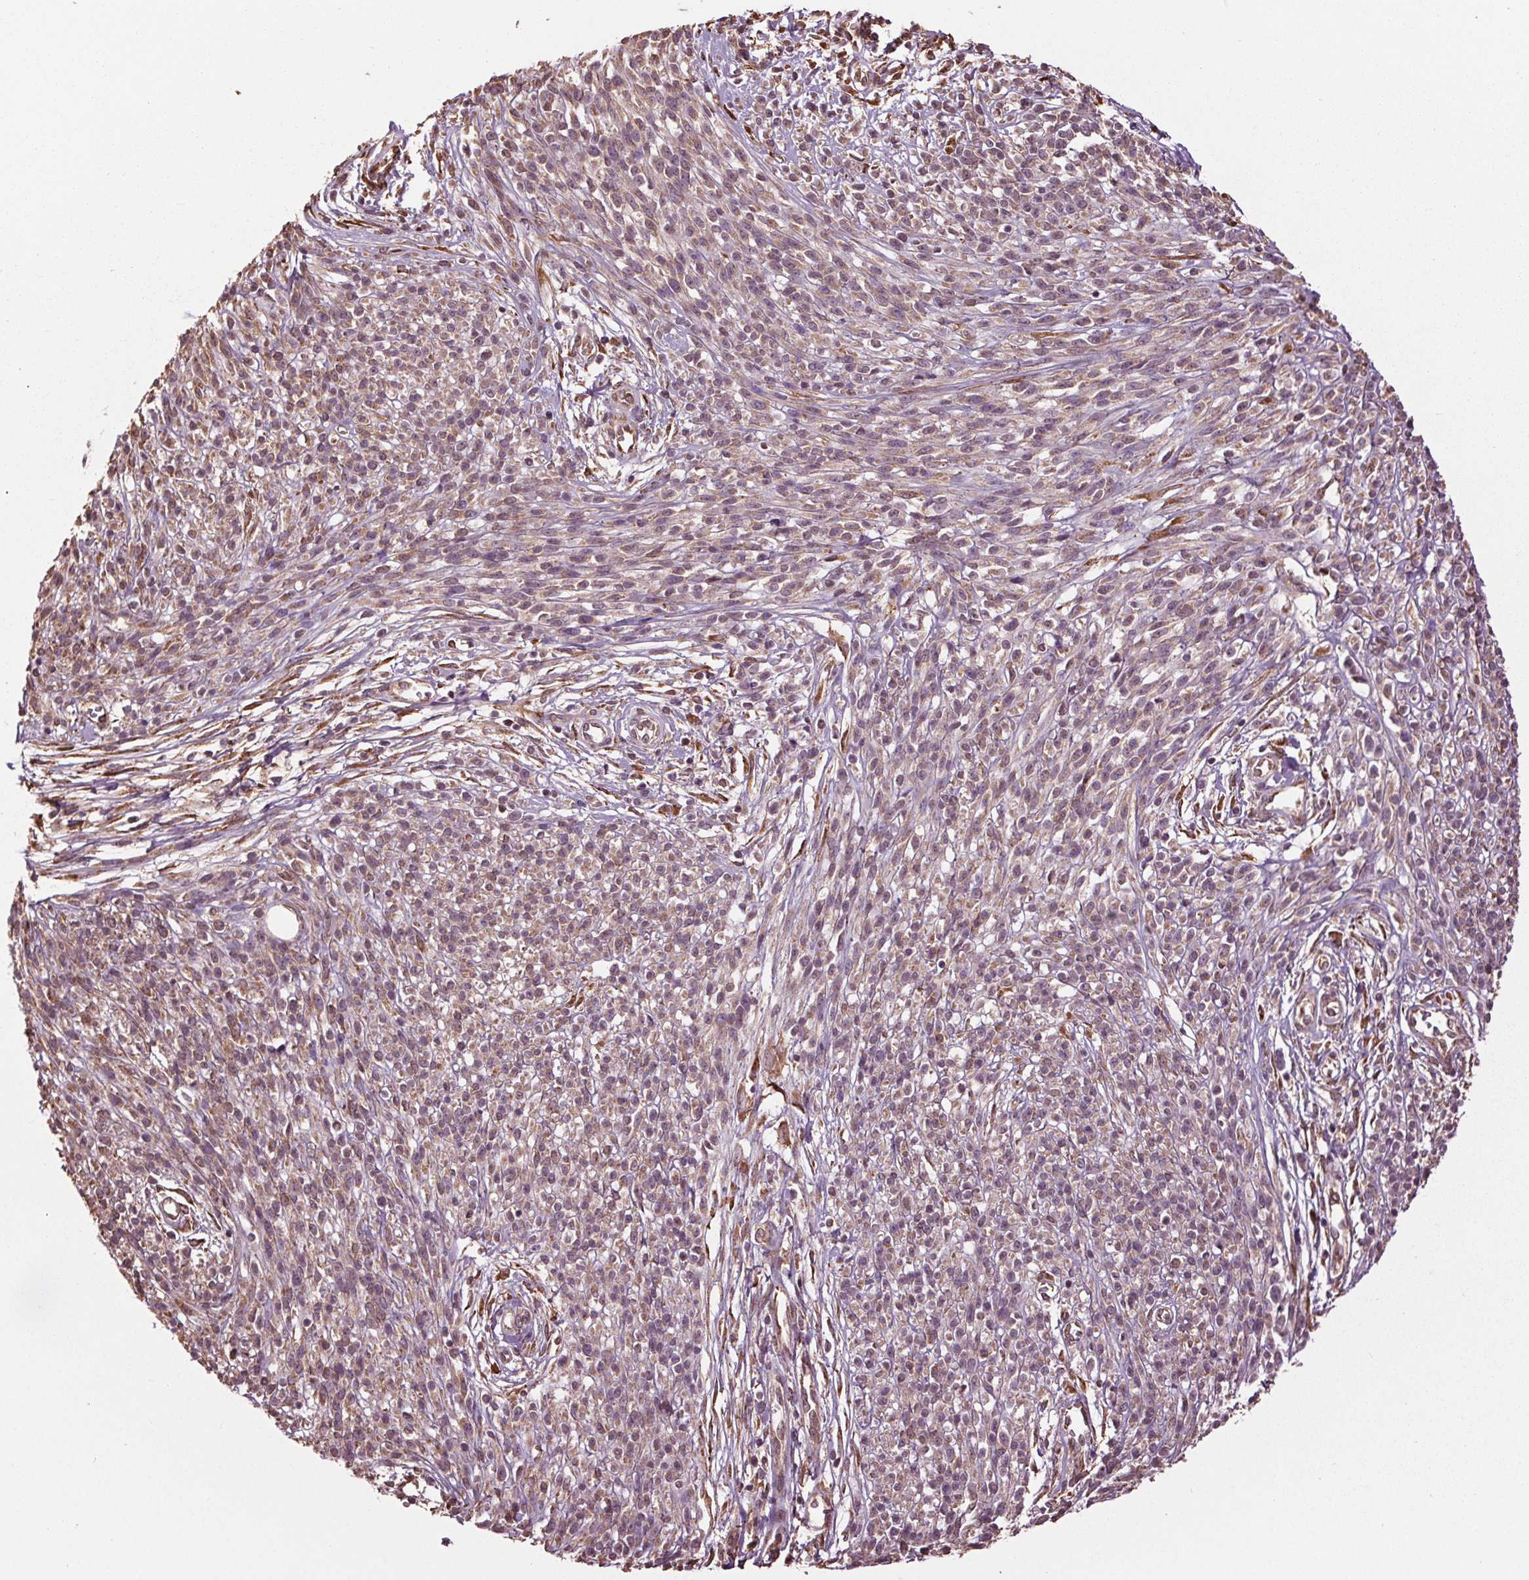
{"staining": {"intensity": "weak", "quantity": "25%-75%", "location": "cytoplasmic/membranous"}, "tissue": "melanoma", "cell_type": "Tumor cells", "image_type": "cancer", "snomed": [{"axis": "morphology", "description": "Malignant melanoma, NOS"}, {"axis": "topography", "description": "Skin"}, {"axis": "topography", "description": "Skin of trunk"}], "caption": "Malignant melanoma stained with DAB (3,3'-diaminobenzidine) IHC shows low levels of weak cytoplasmic/membranous expression in about 25%-75% of tumor cells.", "gene": "RNPEP", "patient": {"sex": "male", "age": 74}}